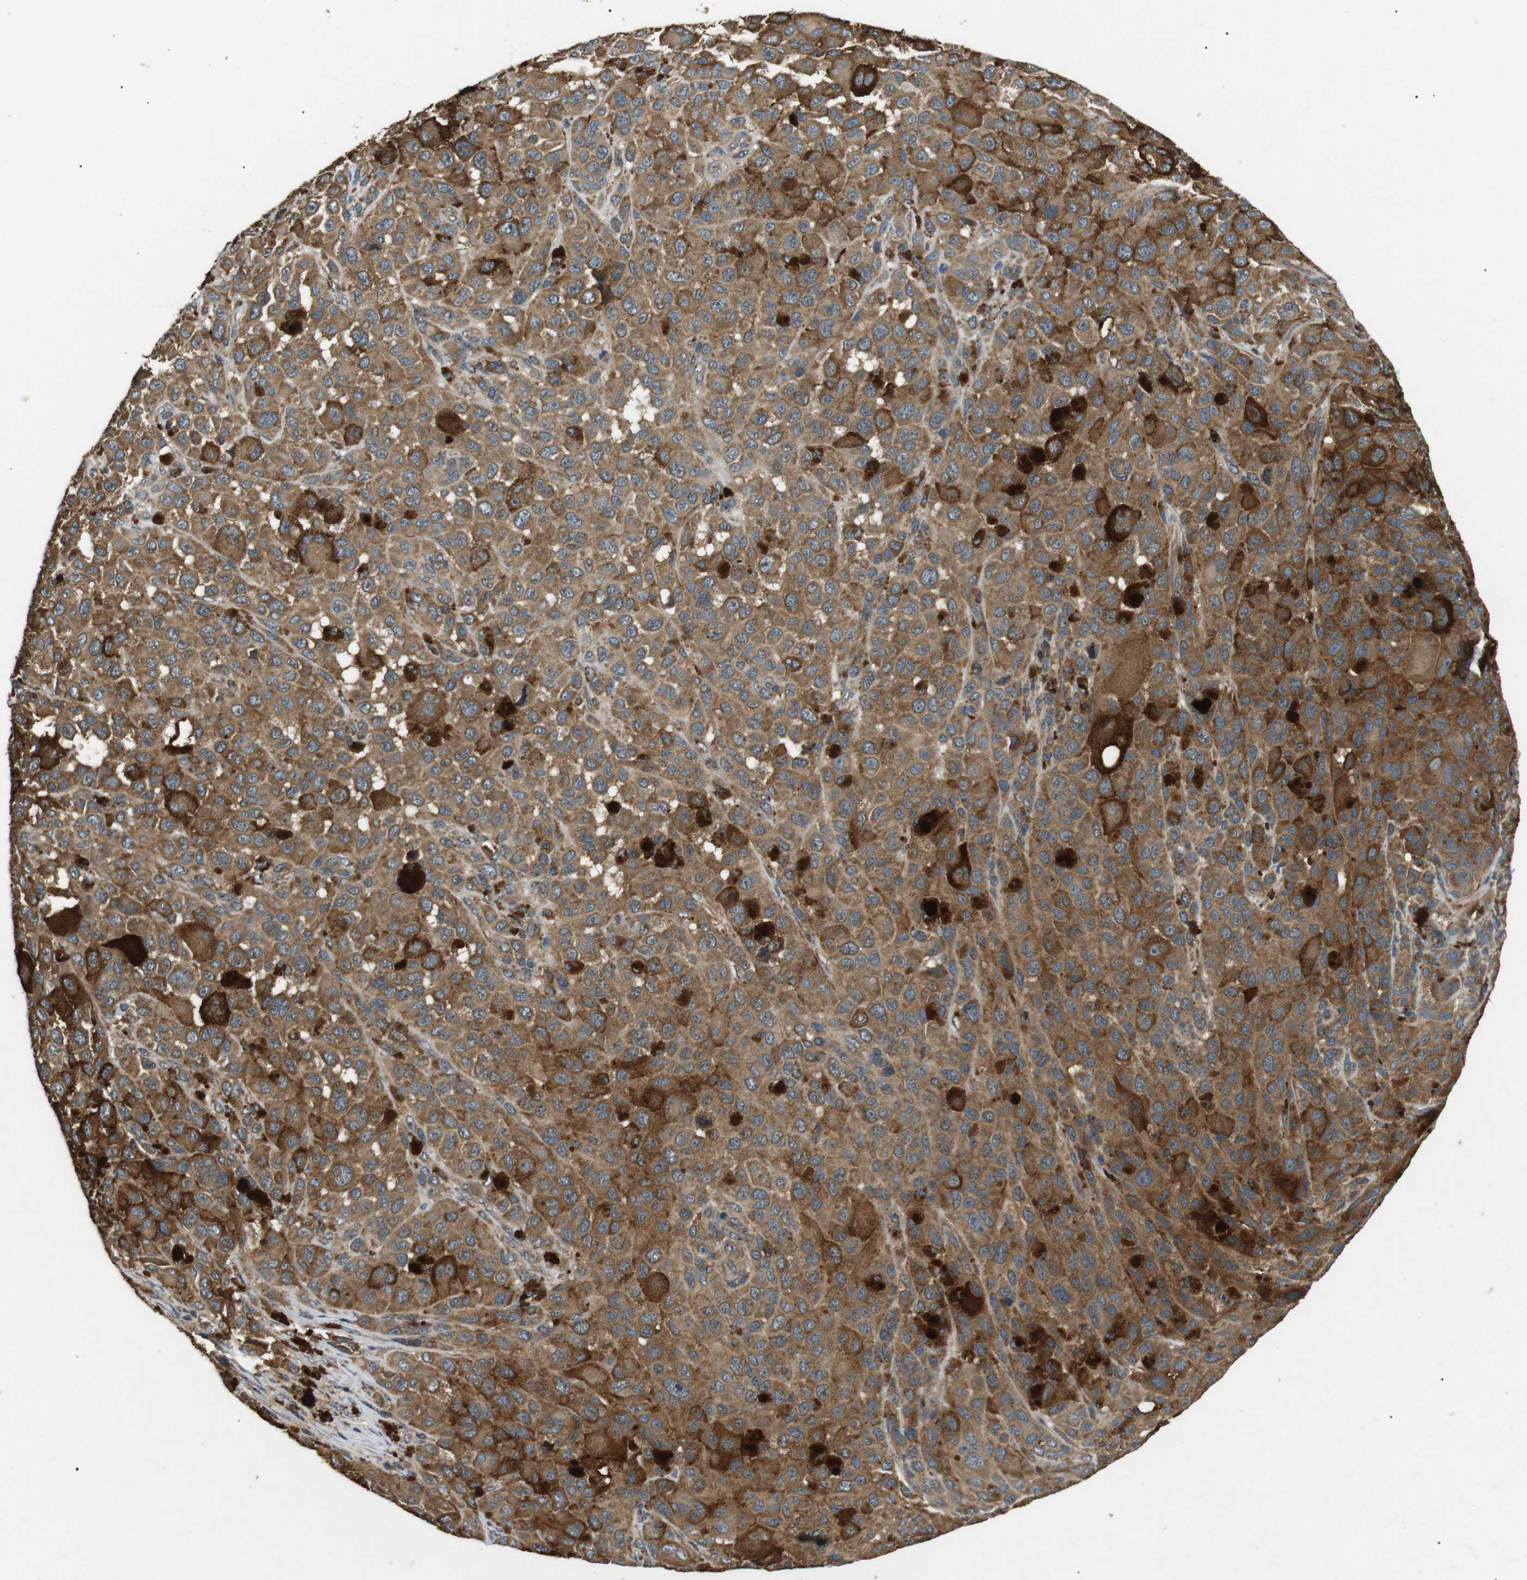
{"staining": {"intensity": "moderate", "quantity": ">75%", "location": "cytoplasmic/membranous"}, "tissue": "melanoma", "cell_type": "Tumor cells", "image_type": "cancer", "snomed": [{"axis": "morphology", "description": "Malignant melanoma, NOS"}, {"axis": "topography", "description": "Skin"}], "caption": "High-magnification brightfield microscopy of melanoma stained with DAB (brown) and counterstained with hematoxylin (blue). tumor cells exhibit moderate cytoplasmic/membranous expression is present in approximately>75% of cells.", "gene": "TBC1D15", "patient": {"sex": "male", "age": 96}}